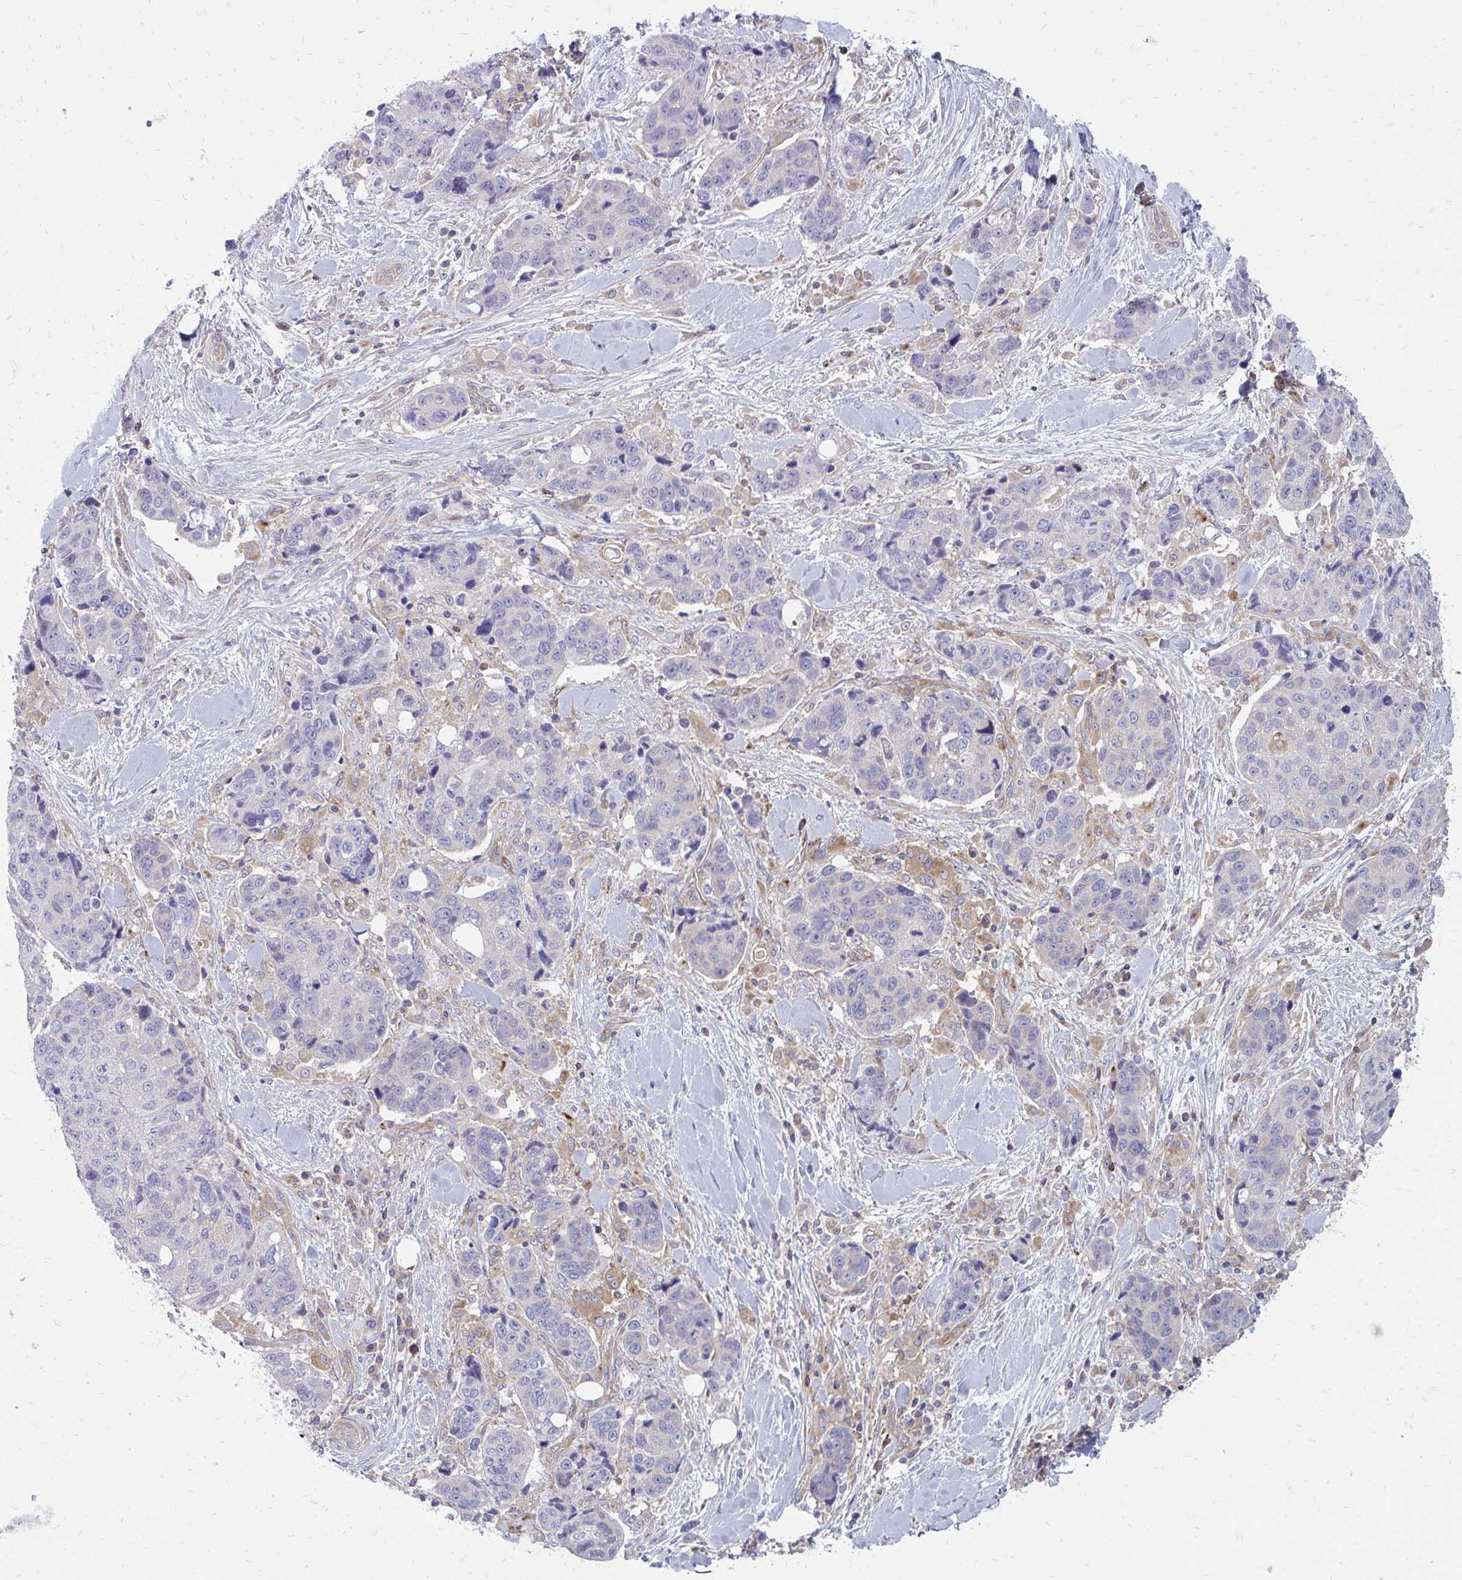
{"staining": {"intensity": "negative", "quantity": "none", "location": "none"}, "tissue": "lung cancer", "cell_type": "Tumor cells", "image_type": "cancer", "snomed": [{"axis": "morphology", "description": "Squamous cell carcinoma, NOS"}, {"axis": "topography", "description": "Lymph node"}, {"axis": "topography", "description": "Lung"}], "caption": "Immunohistochemistry (IHC) micrograph of squamous cell carcinoma (lung) stained for a protein (brown), which demonstrates no positivity in tumor cells.", "gene": "ASAP1", "patient": {"sex": "male", "age": 61}}